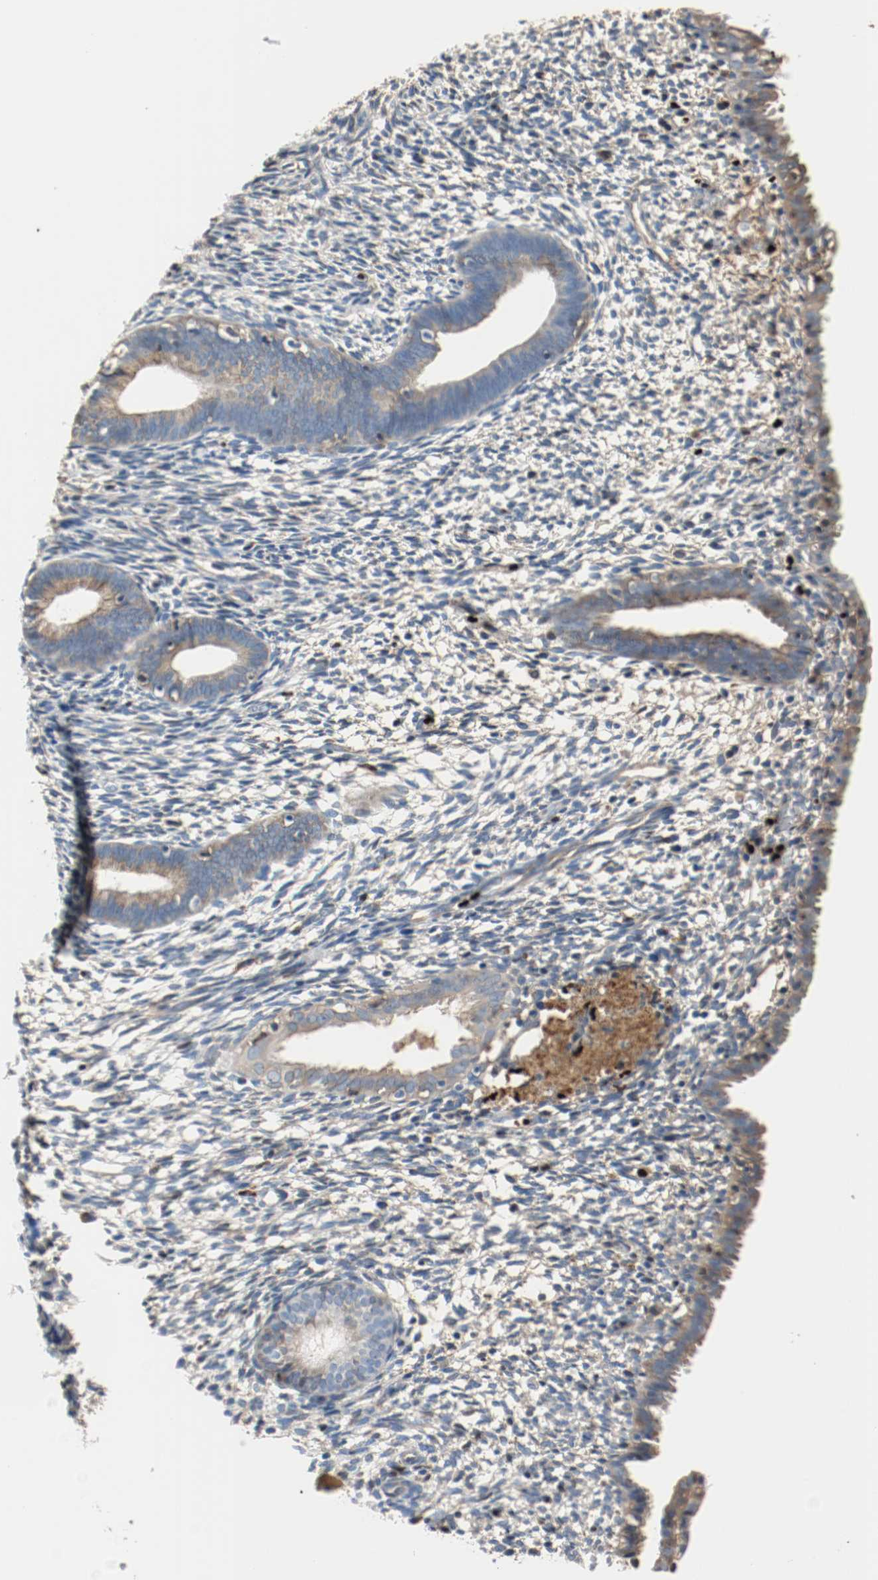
{"staining": {"intensity": "negative", "quantity": "none", "location": "none"}, "tissue": "endometrium", "cell_type": "Cells in endometrial stroma", "image_type": "normal", "snomed": [{"axis": "morphology", "description": "Normal tissue, NOS"}, {"axis": "morphology", "description": "Atrophy, NOS"}, {"axis": "topography", "description": "Uterus"}, {"axis": "topography", "description": "Endometrium"}], "caption": "Protein analysis of unremarkable endometrium reveals no significant staining in cells in endometrial stroma.", "gene": "BLK", "patient": {"sex": "female", "age": 68}}